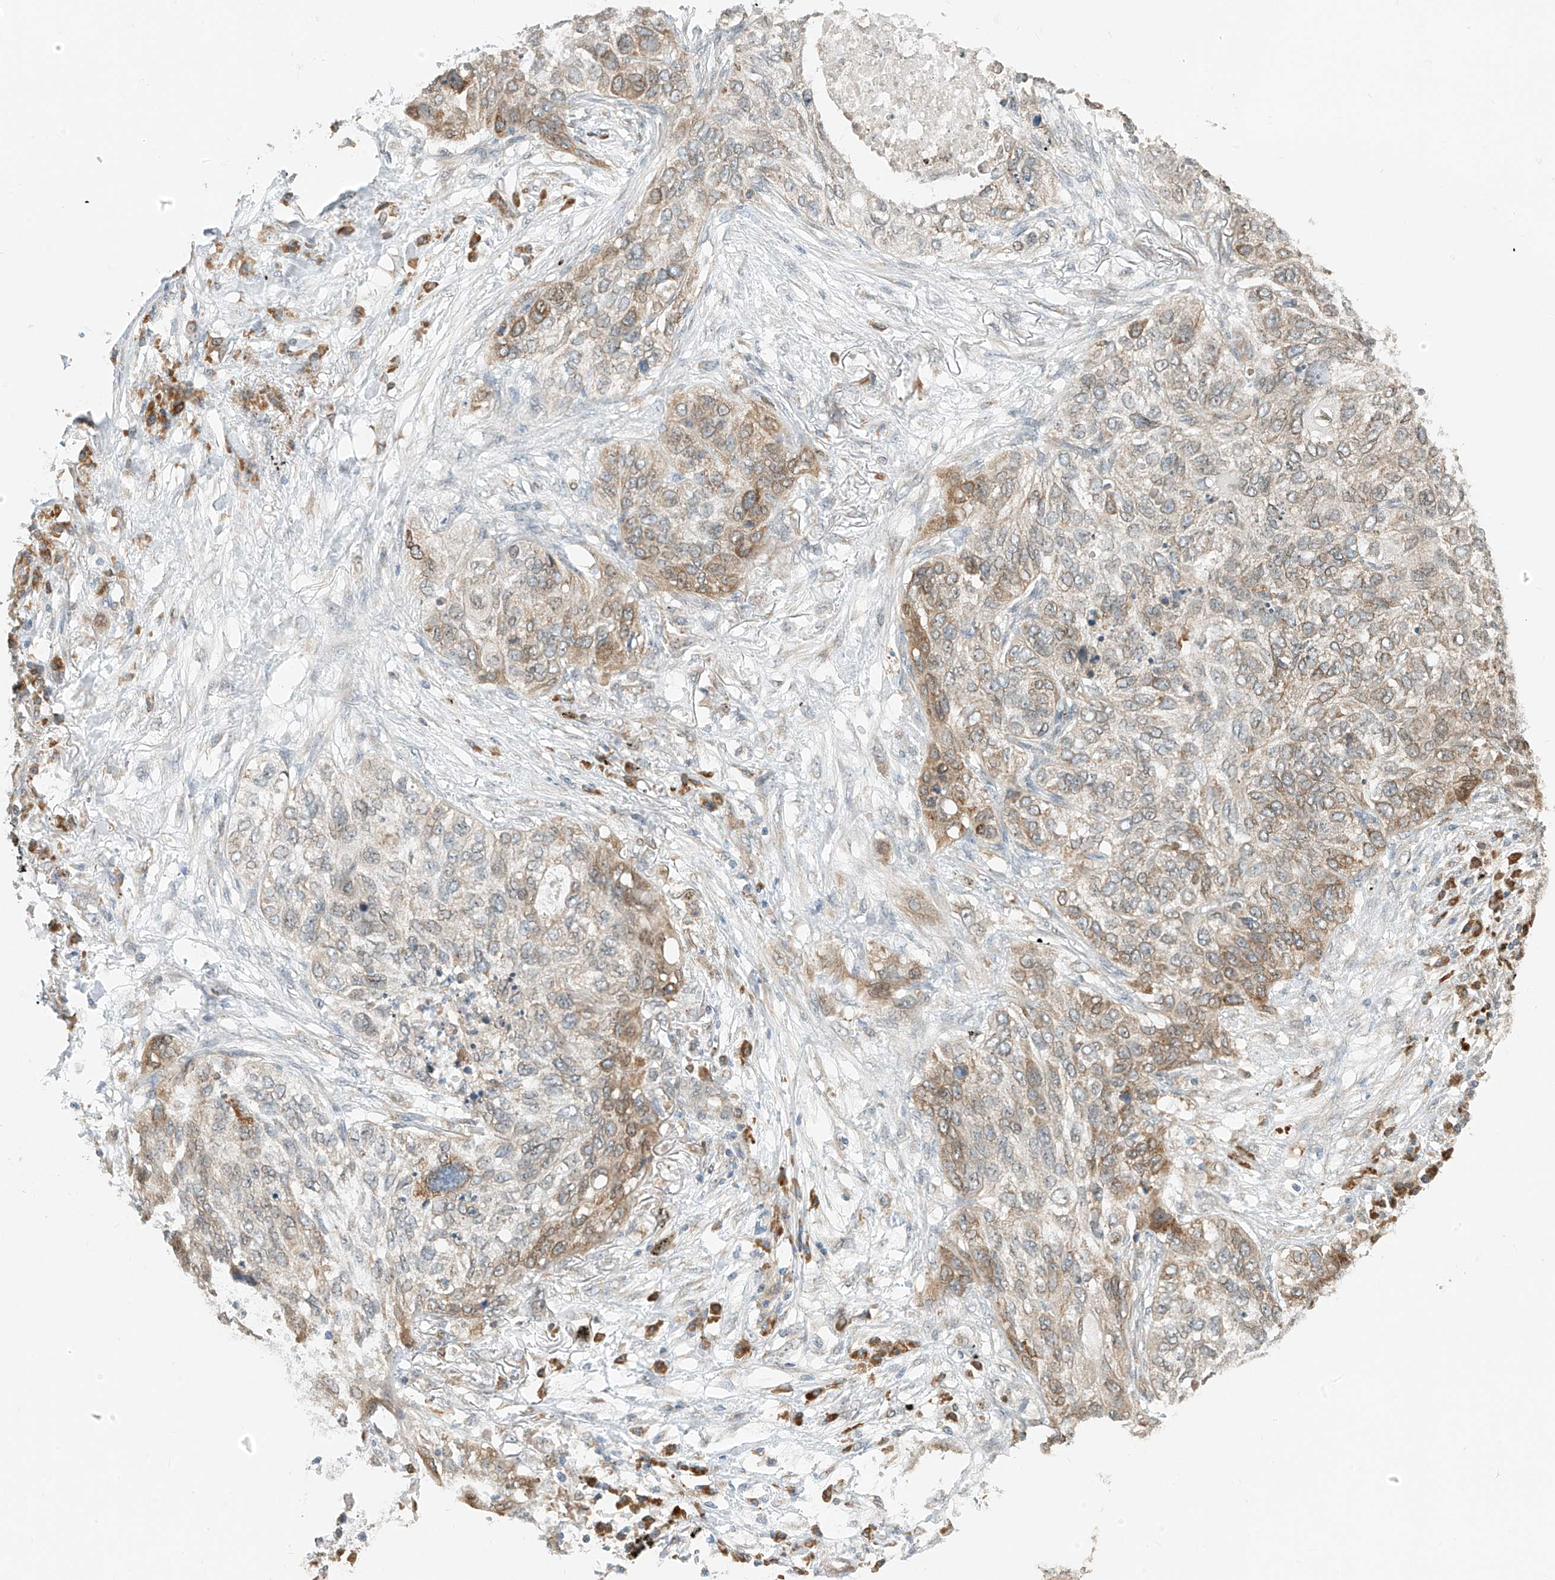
{"staining": {"intensity": "moderate", "quantity": "<25%", "location": "cytoplasmic/membranous"}, "tissue": "lung cancer", "cell_type": "Tumor cells", "image_type": "cancer", "snomed": [{"axis": "morphology", "description": "Squamous cell carcinoma, NOS"}, {"axis": "topography", "description": "Lung"}], "caption": "Immunohistochemistry of human squamous cell carcinoma (lung) shows low levels of moderate cytoplasmic/membranous expression in approximately <25% of tumor cells.", "gene": "PPA2", "patient": {"sex": "female", "age": 63}}